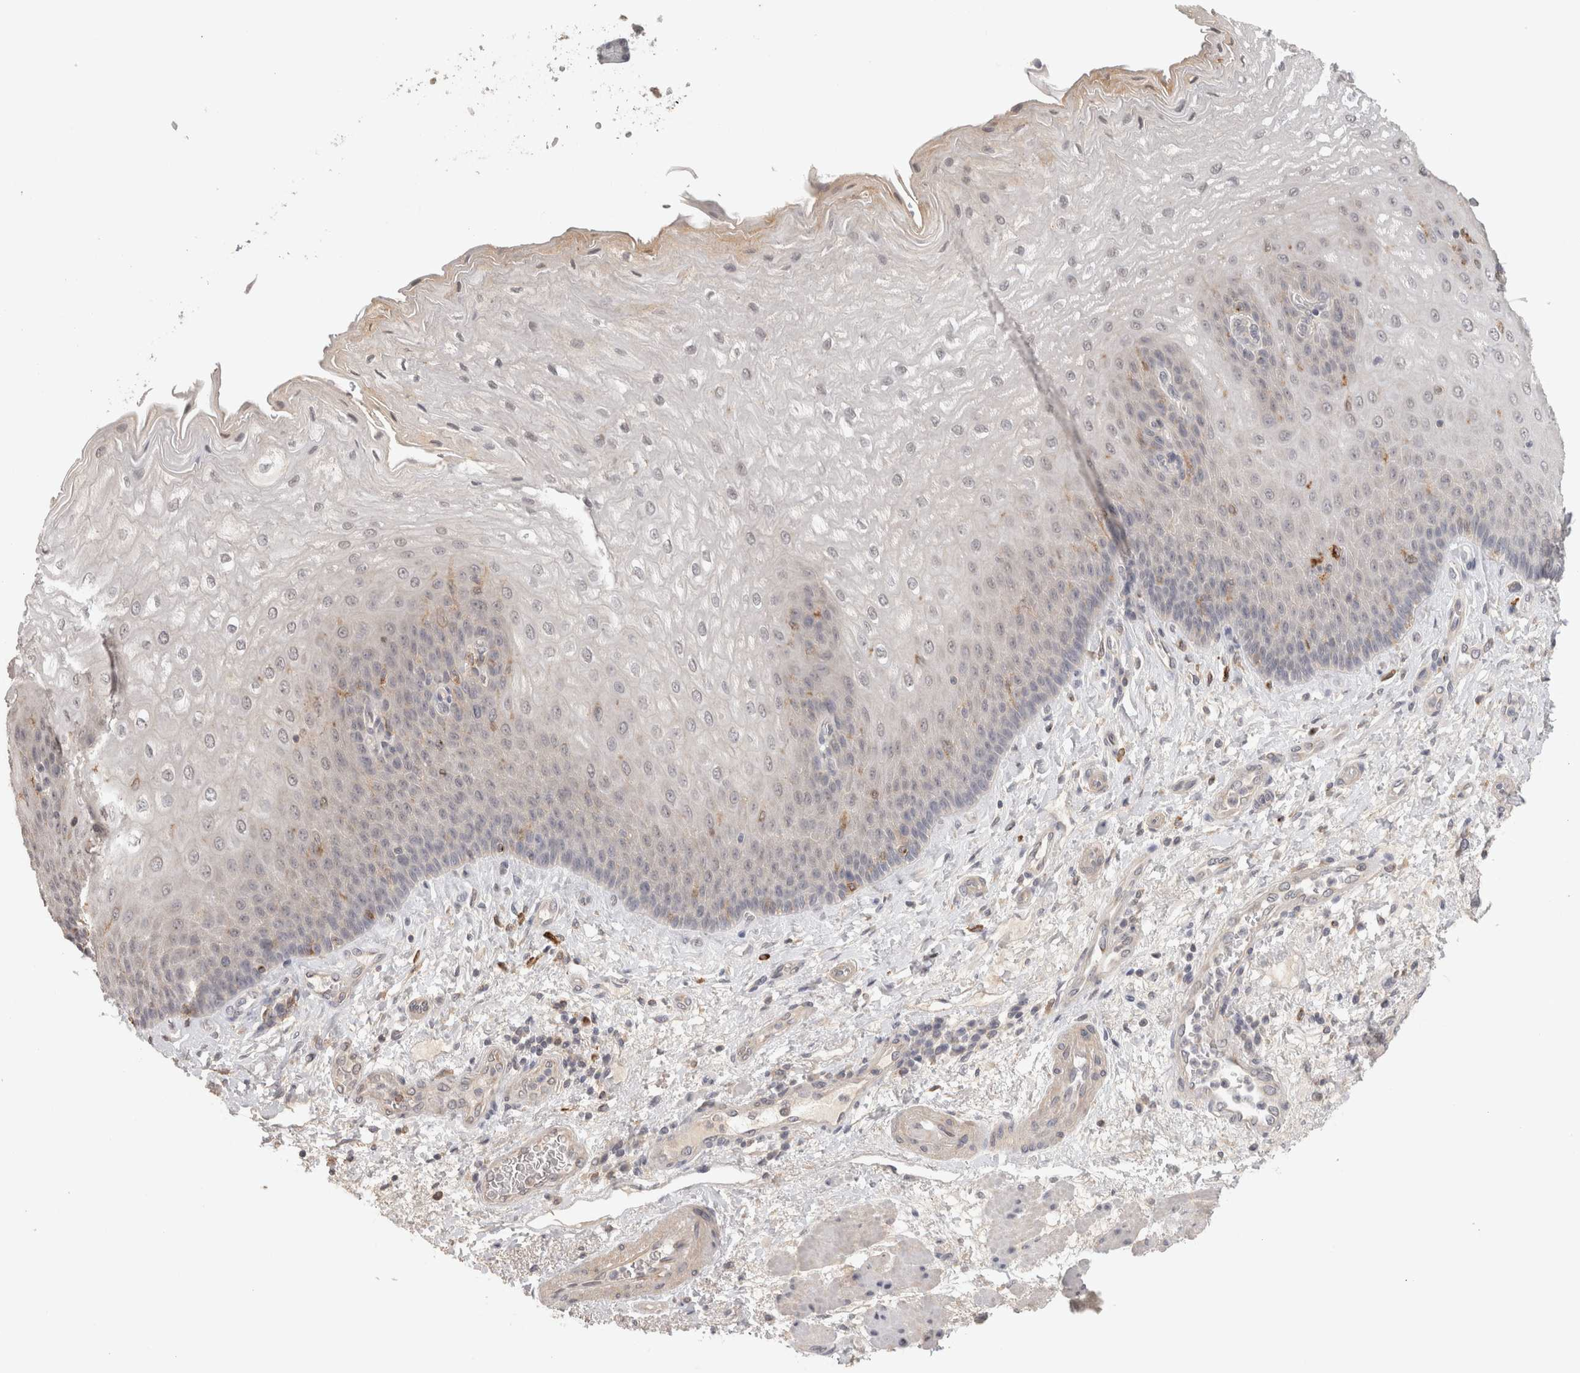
{"staining": {"intensity": "negative", "quantity": "none", "location": "none"}, "tissue": "esophagus", "cell_type": "Squamous epithelial cells", "image_type": "normal", "snomed": [{"axis": "morphology", "description": "Normal tissue, NOS"}, {"axis": "topography", "description": "Esophagus"}], "caption": "The photomicrograph displays no staining of squamous epithelial cells in benign esophagus.", "gene": "HAVCR2", "patient": {"sex": "male", "age": 54}}